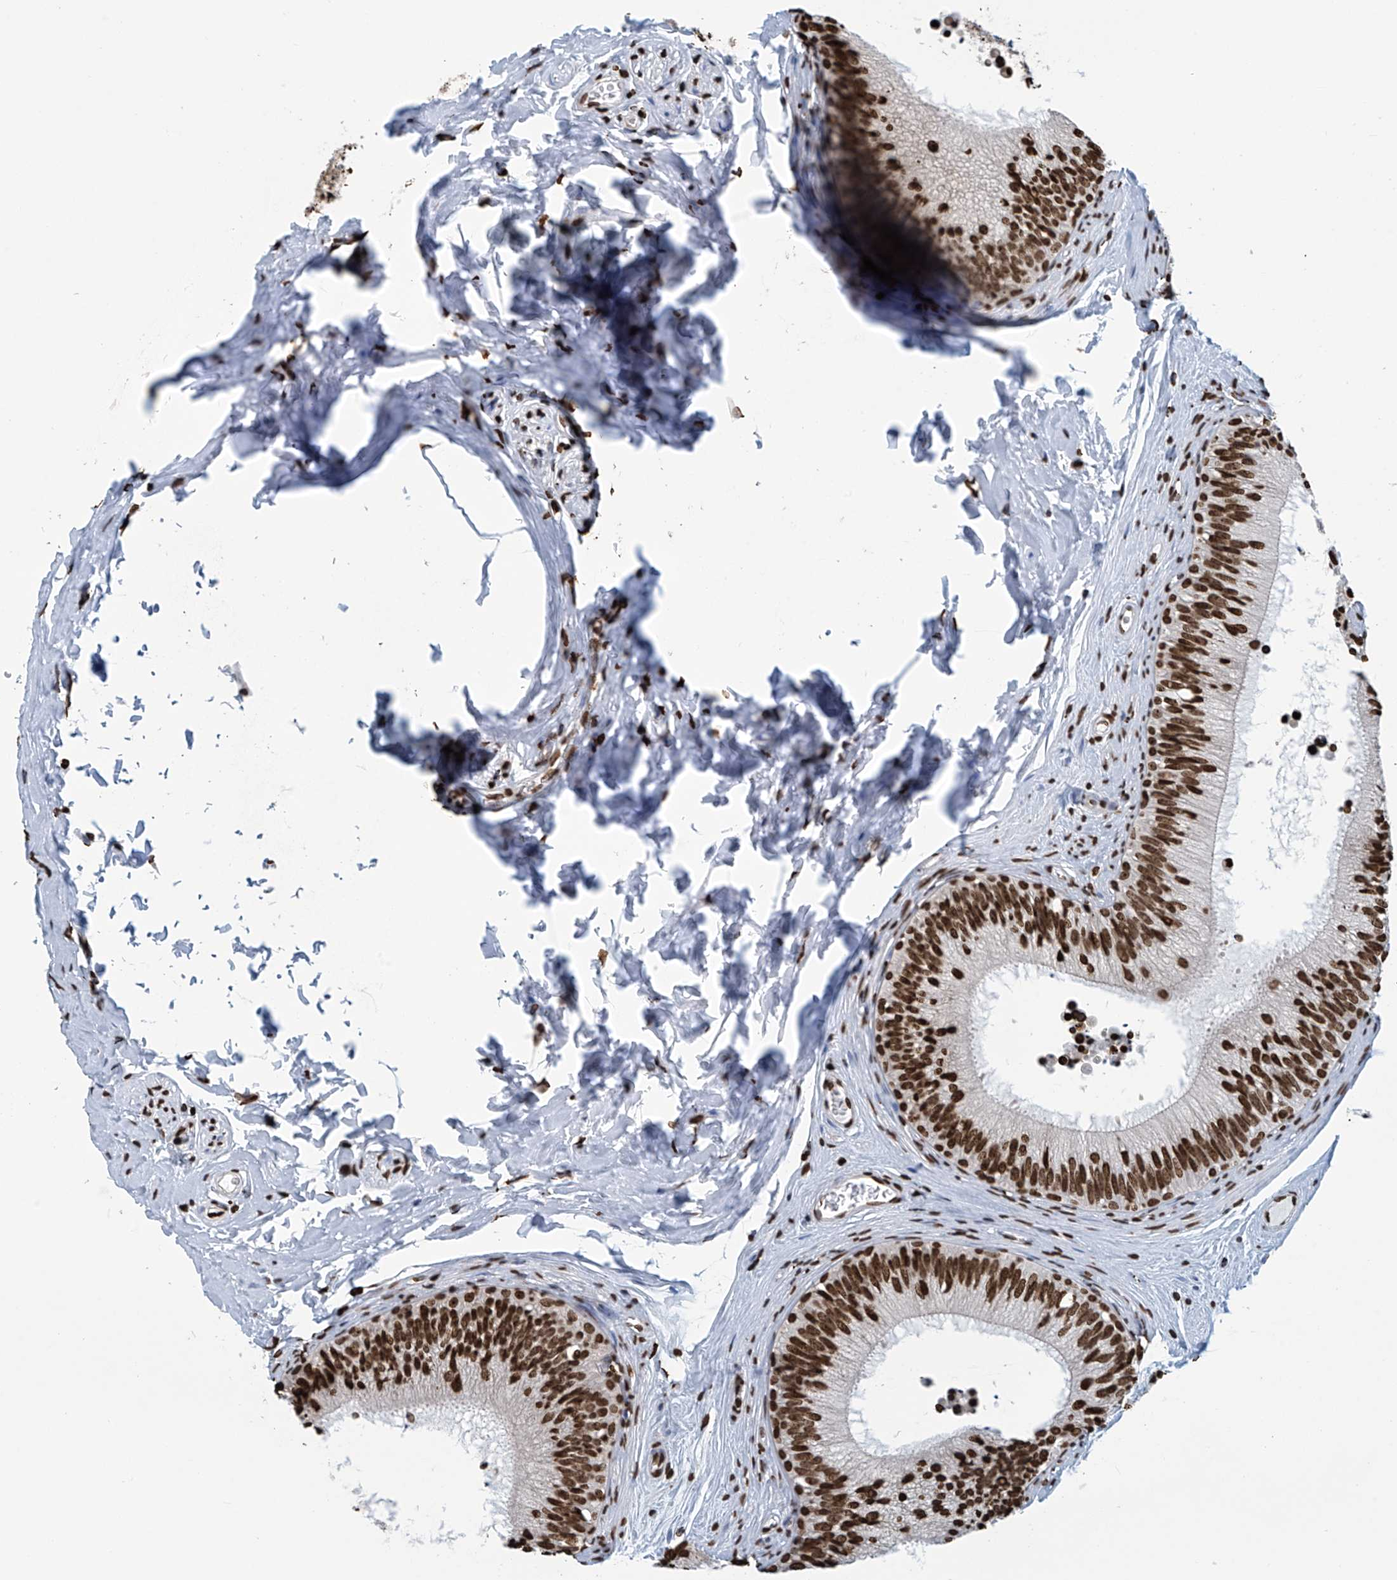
{"staining": {"intensity": "strong", "quantity": ">75%", "location": "nuclear"}, "tissue": "epididymis", "cell_type": "Glandular cells", "image_type": "normal", "snomed": [{"axis": "morphology", "description": "Normal tissue, NOS"}, {"axis": "topography", "description": "Epididymis"}], "caption": "Strong nuclear expression for a protein is appreciated in approximately >75% of glandular cells of normal epididymis using immunohistochemistry.", "gene": "DPPA2", "patient": {"sex": "male", "age": 29}}